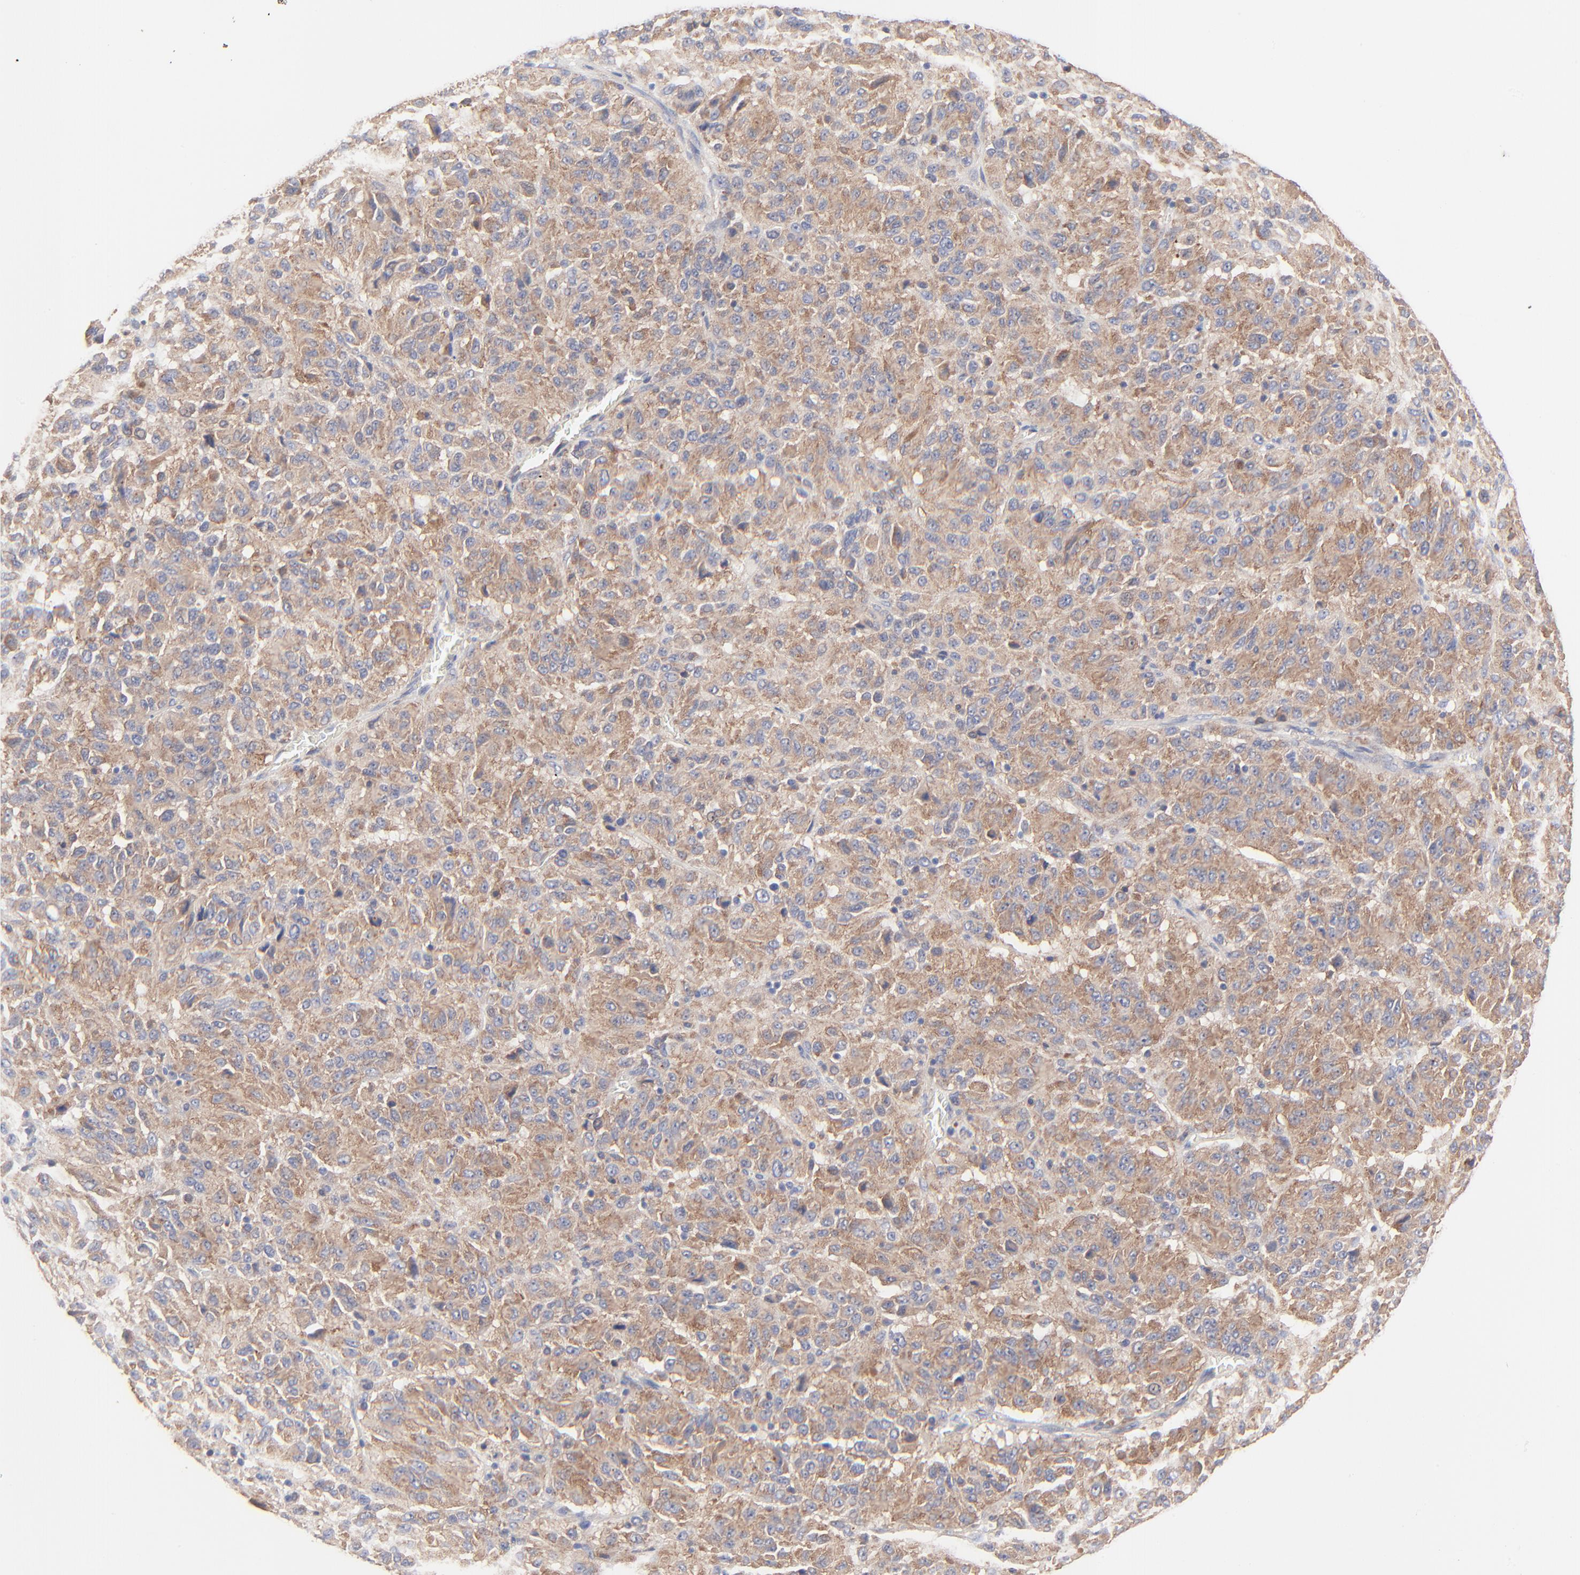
{"staining": {"intensity": "moderate", "quantity": ">75%", "location": "cytoplasmic/membranous"}, "tissue": "melanoma", "cell_type": "Tumor cells", "image_type": "cancer", "snomed": [{"axis": "morphology", "description": "Malignant melanoma, Metastatic site"}, {"axis": "topography", "description": "Lung"}], "caption": "Tumor cells exhibit medium levels of moderate cytoplasmic/membranous expression in about >75% of cells in malignant melanoma (metastatic site).", "gene": "PPFIBP2", "patient": {"sex": "male", "age": 64}}